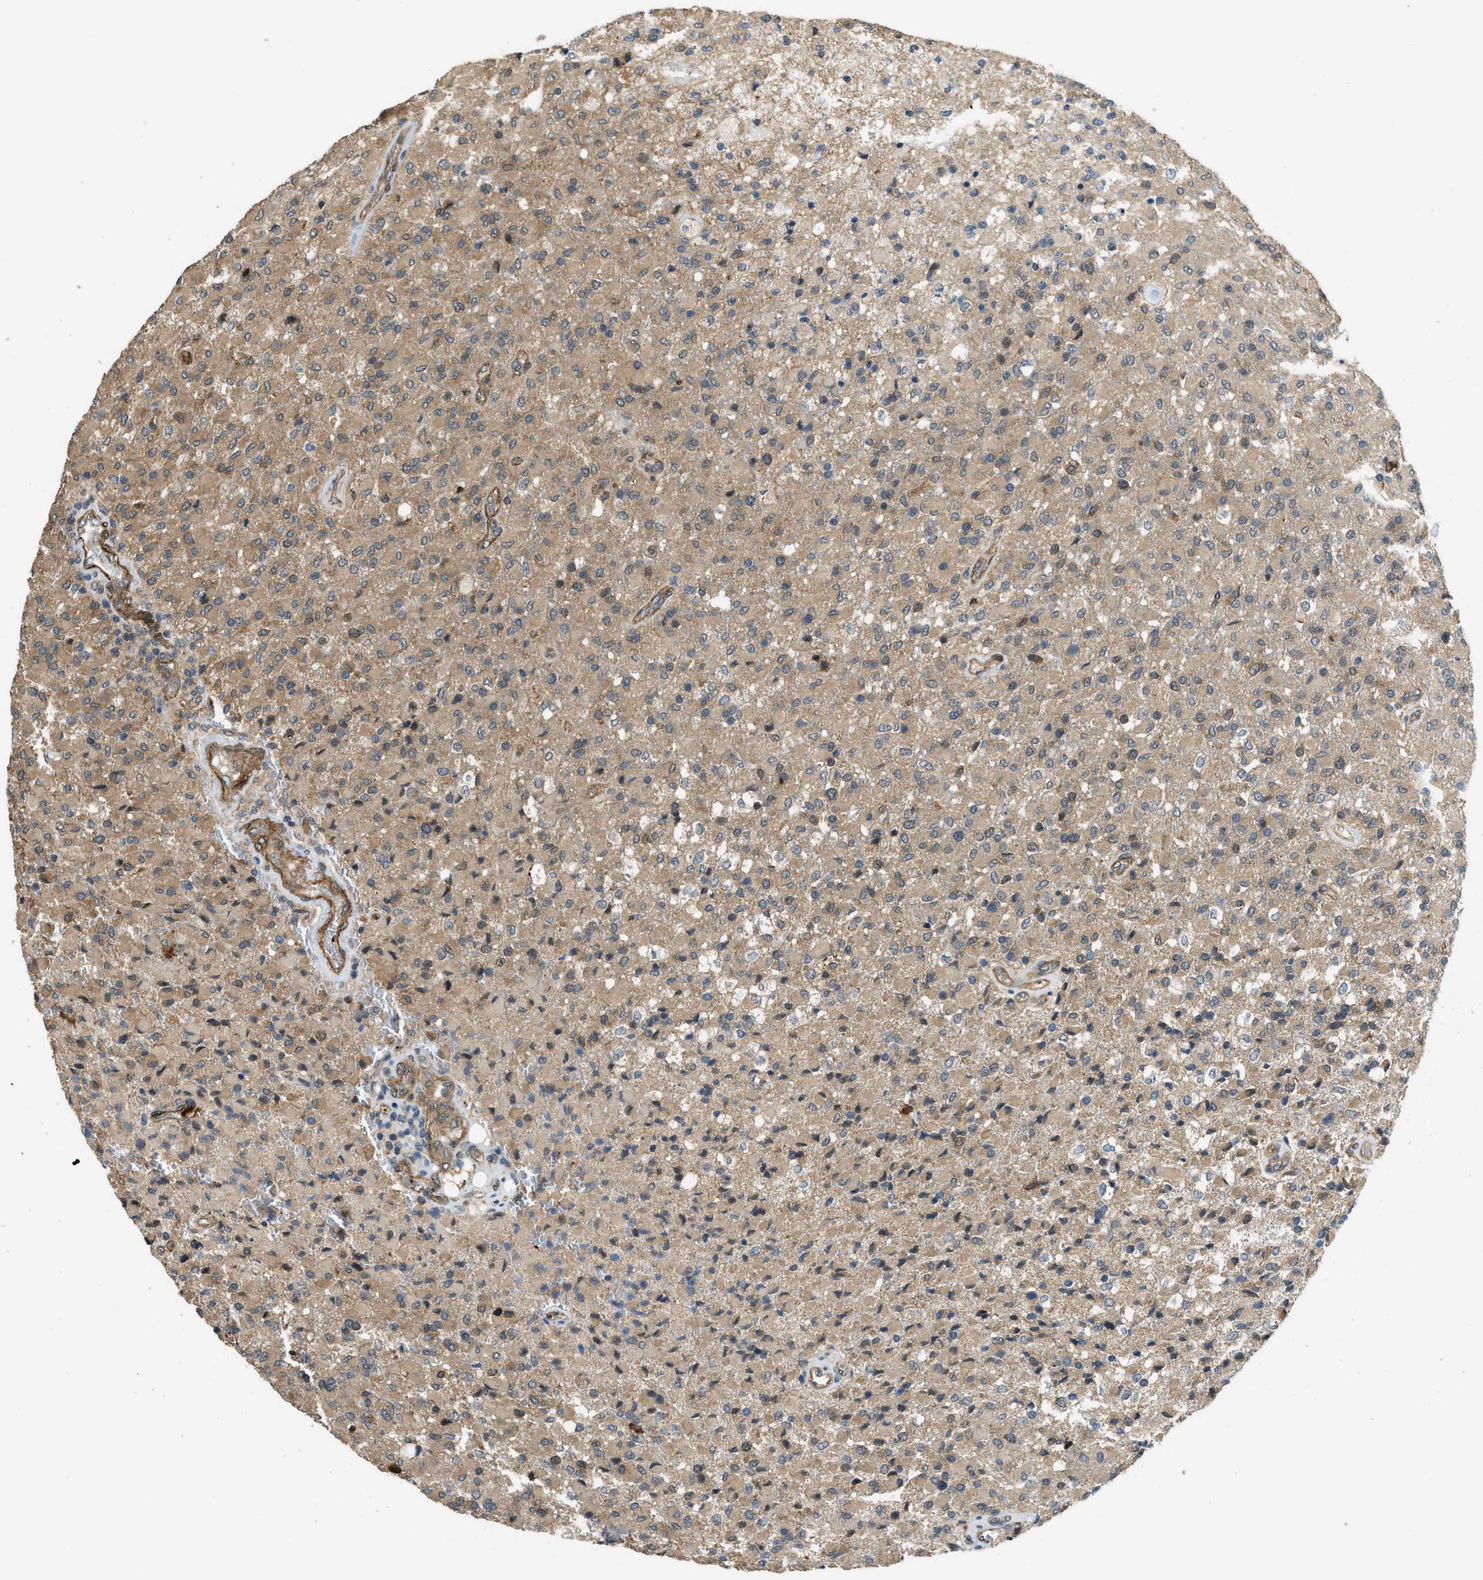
{"staining": {"intensity": "moderate", "quantity": ">75%", "location": "cytoplasmic/membranous"}, "tissue": "glioma", "cell_type": "Tumor cells", "image_type": "cancer", "snomed": [{"axis": "morphology", "description": "Glioma, malignant, High grade"}, {"axis": "topography", "description": "Brain"}], "caption": "A brown stain shows moderate cytoplasmic/membranous expression of a protein in human glioma tumor cells. The protein of interest is stained brown, and the nuclei are stained in blue (DAB IHC with brightfield microscopy, high magnification).", "gene": "CGN", "patient": {"sex": "male", "age": 71}}